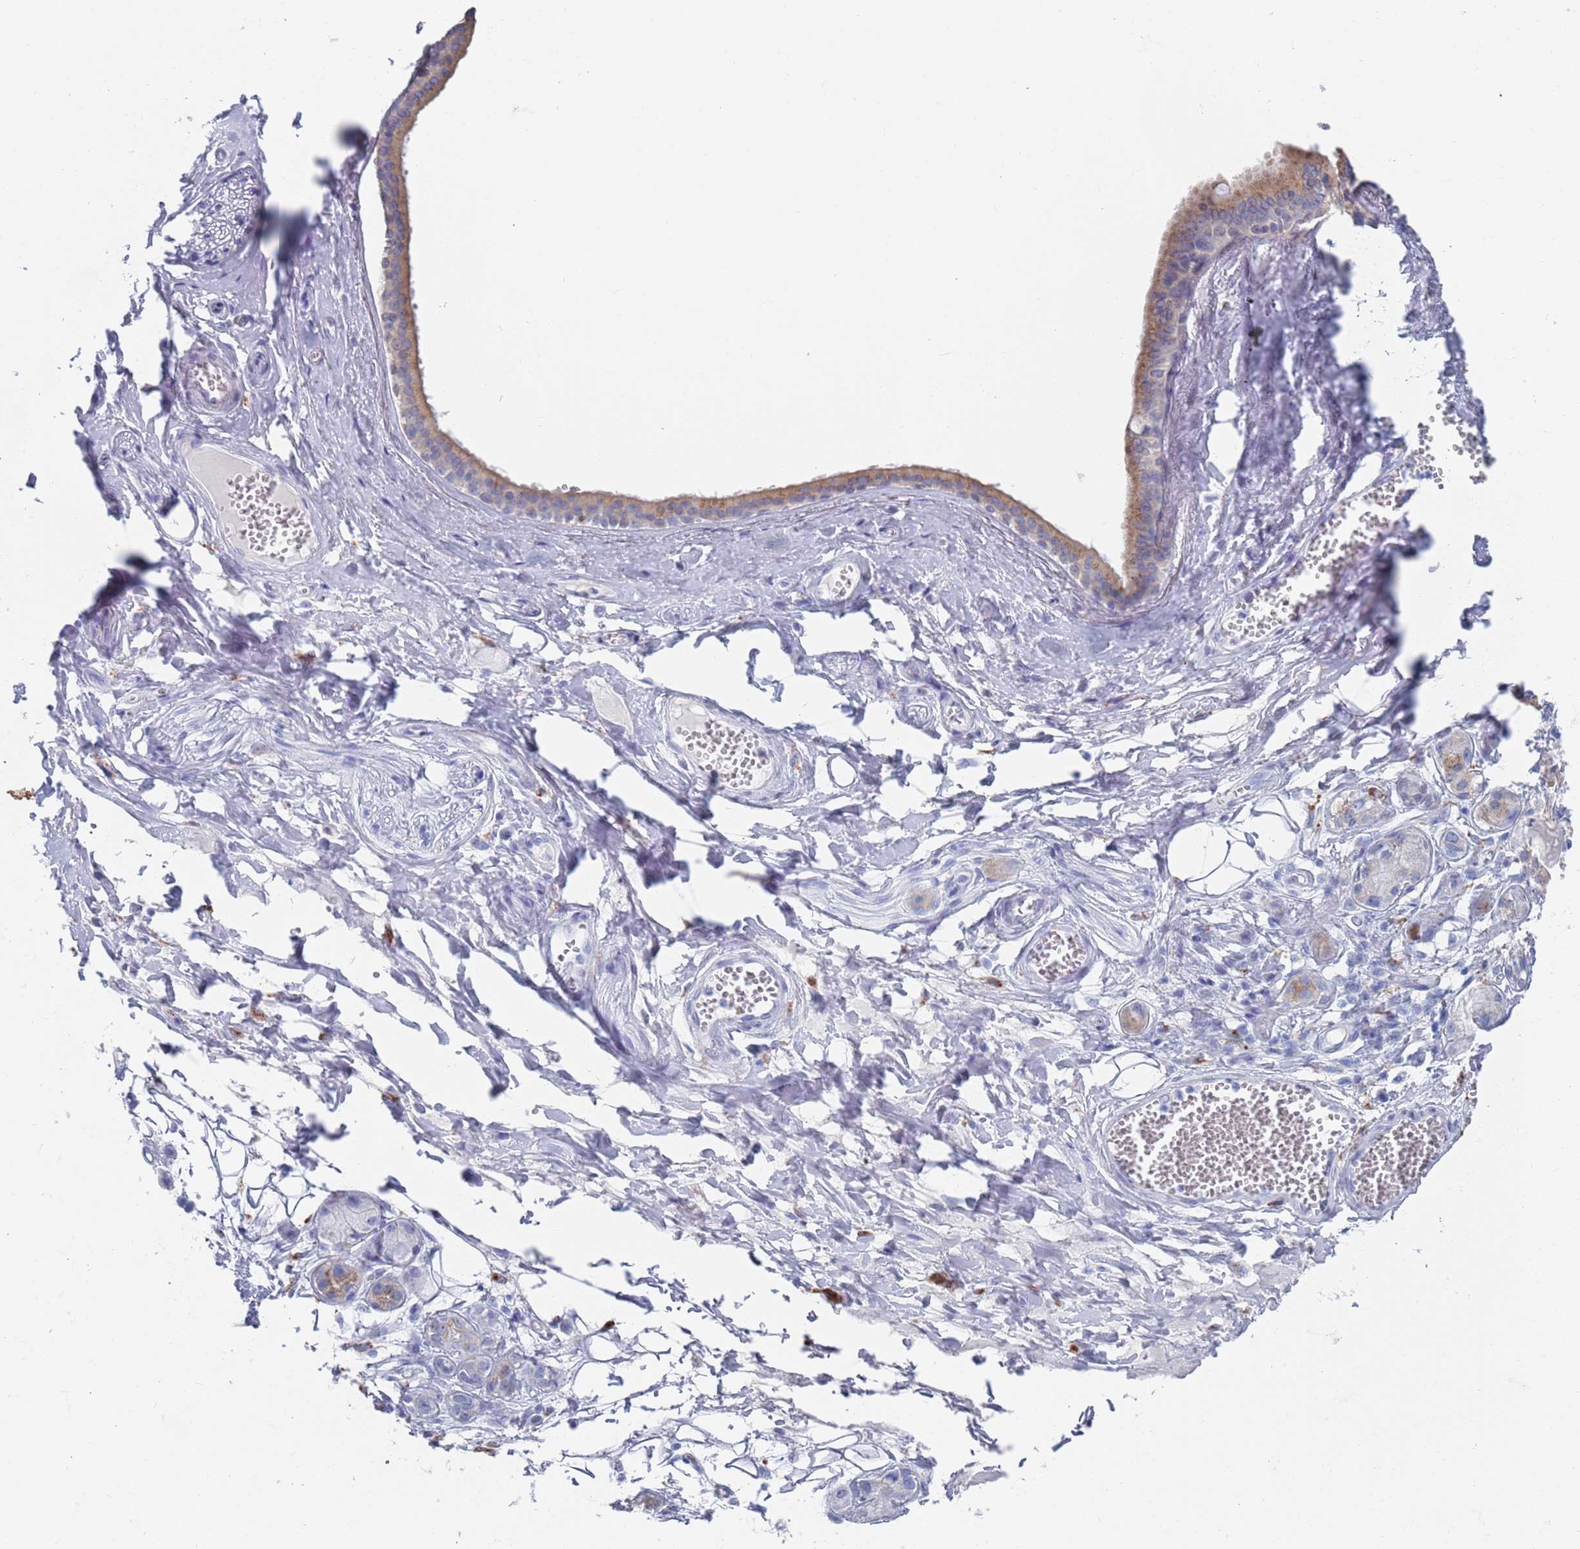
{"staining": {"intensity": "negative", "quantity": "none", "location": "none"}, "tissue": "adipose tissue", "cell_type": "Adipocytes", "image_type": "normal", "snomed": [{"axis": "morphology", "description": "Normal tissue, NOS"}, {"axis": "morphology", "description": "Inflammation, NOS"}, {"axis": "topography", "description": "Salivary gland"}, {"axis": "topography", "description": "Peripheral nerve tissue"}], "caption": "DAB (3,3'-diaminobenzidine) immunohistochemical staining of normal adipose tissue exhibits no significant expression in adipocytes. (DAB (3,3'-diaminobenzidine) IHC visualized using brightfield microscopy, high magnification).", "gene": "FUCA1", "patient": {"sex": "female", "age": 75}}